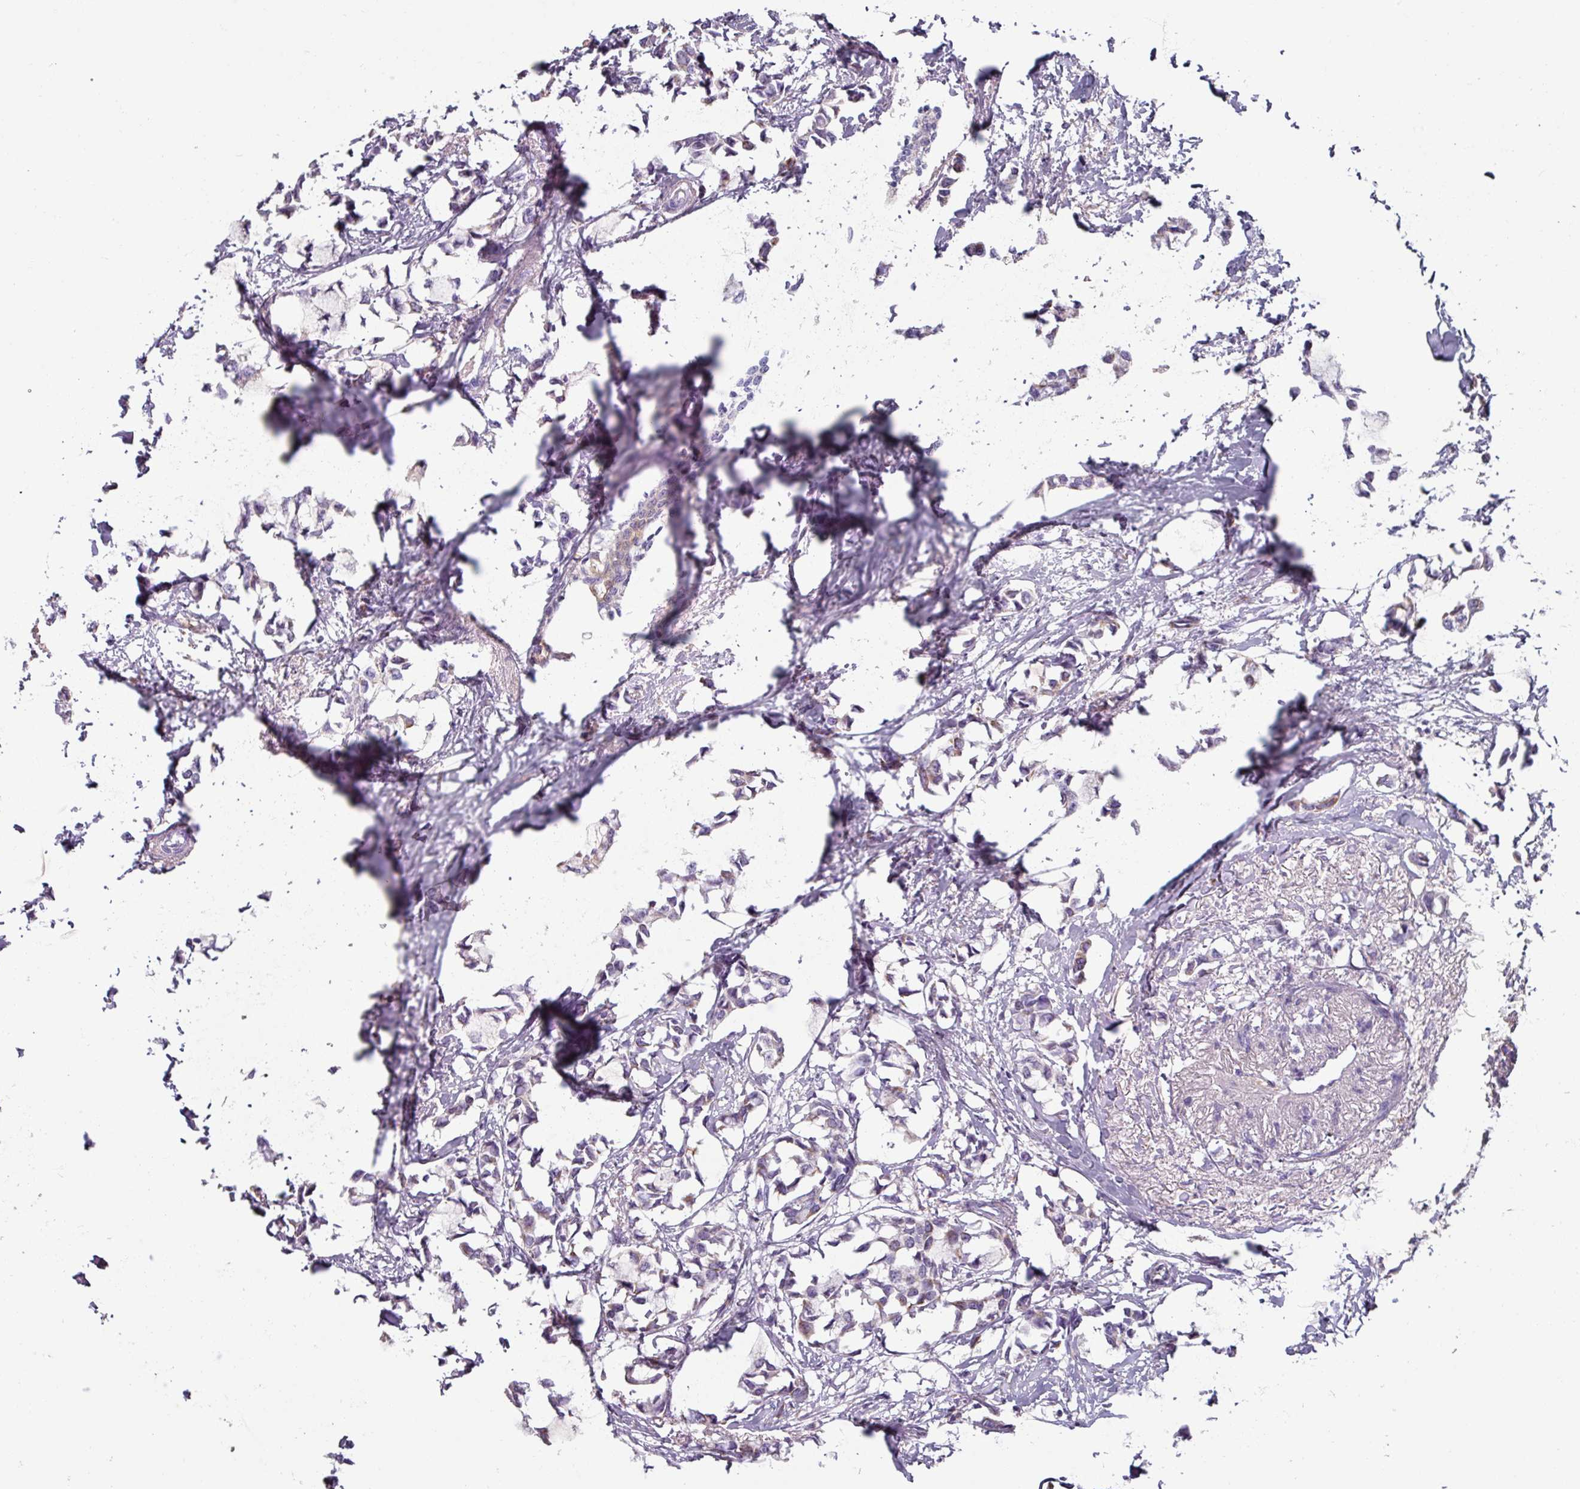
{"staining": {"intensity": "negative", "quantity": "none", "location": "none"}, "tissue": "breast cancer", "cell_type": "Tumor cells", "image_type": "cancer", "snomed": [{"axis": "morphology", "description": "Duct carcinoma"}, {"axis": "topography", "description": "Breast"}], "caption": "Immunohistochemical staining of human invasive ductal carcinoma (breast) reveals no significant staining in tumor cells.", "gene": "SPESP1", "patient": {"sex": "female", "age": 73}}